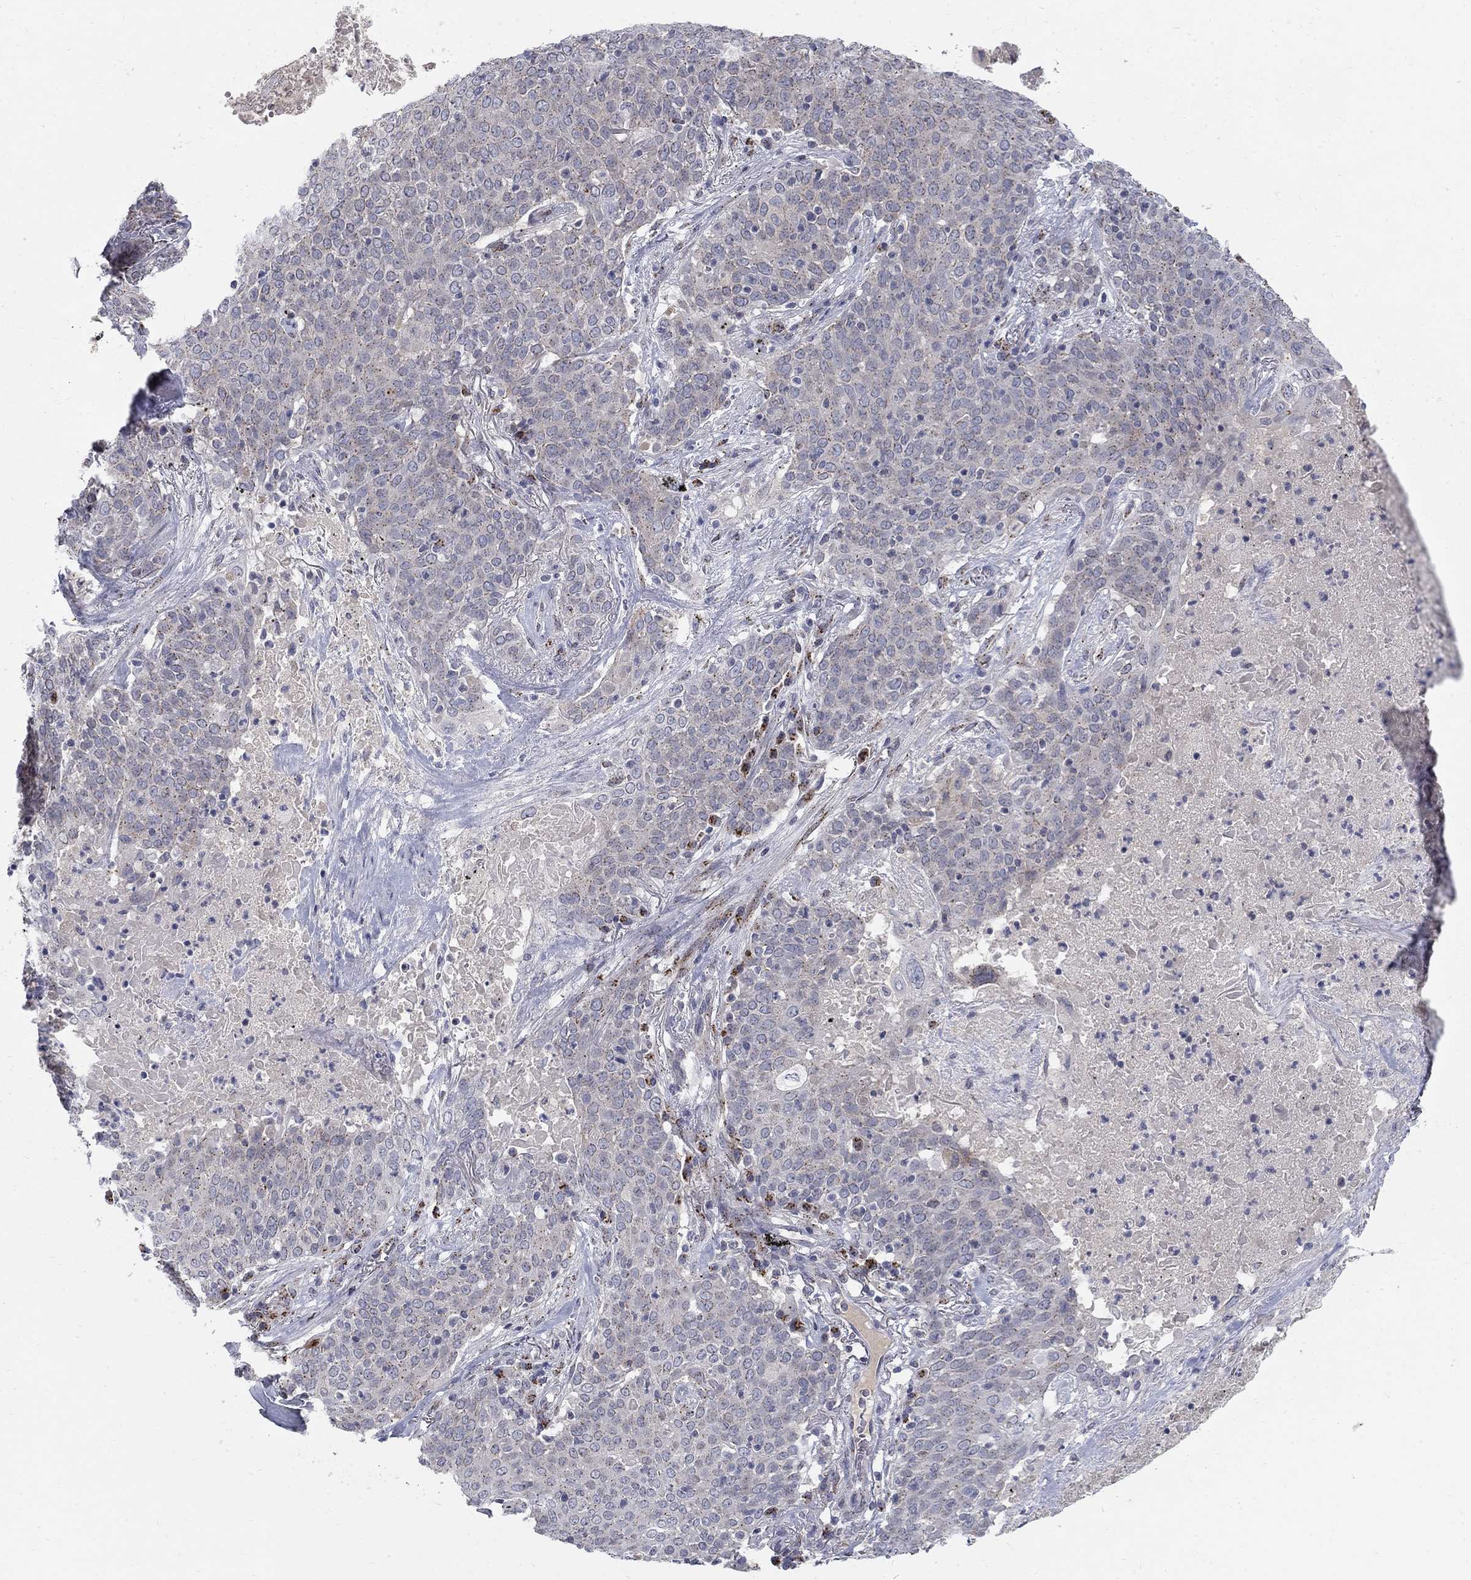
{"staining": {"intensity": "weak", "quantity": "<25%", "location": "cytoplasmic/membranous"}, "tissue": "lung cancer", "cell_type": "Tumor cells", "image_type": "cancer", "snomed": [{"axis": "morphology", "description": "Squamous cell carcinoma, NOS"}, {"axis": "topography", "description": "Lung"}], "caption": "This is an IHC micrograph of lung cancer. There is no staining in tumor cells.", "gene": "PANK3", "patient": {"sex": "male", "age": 82}}